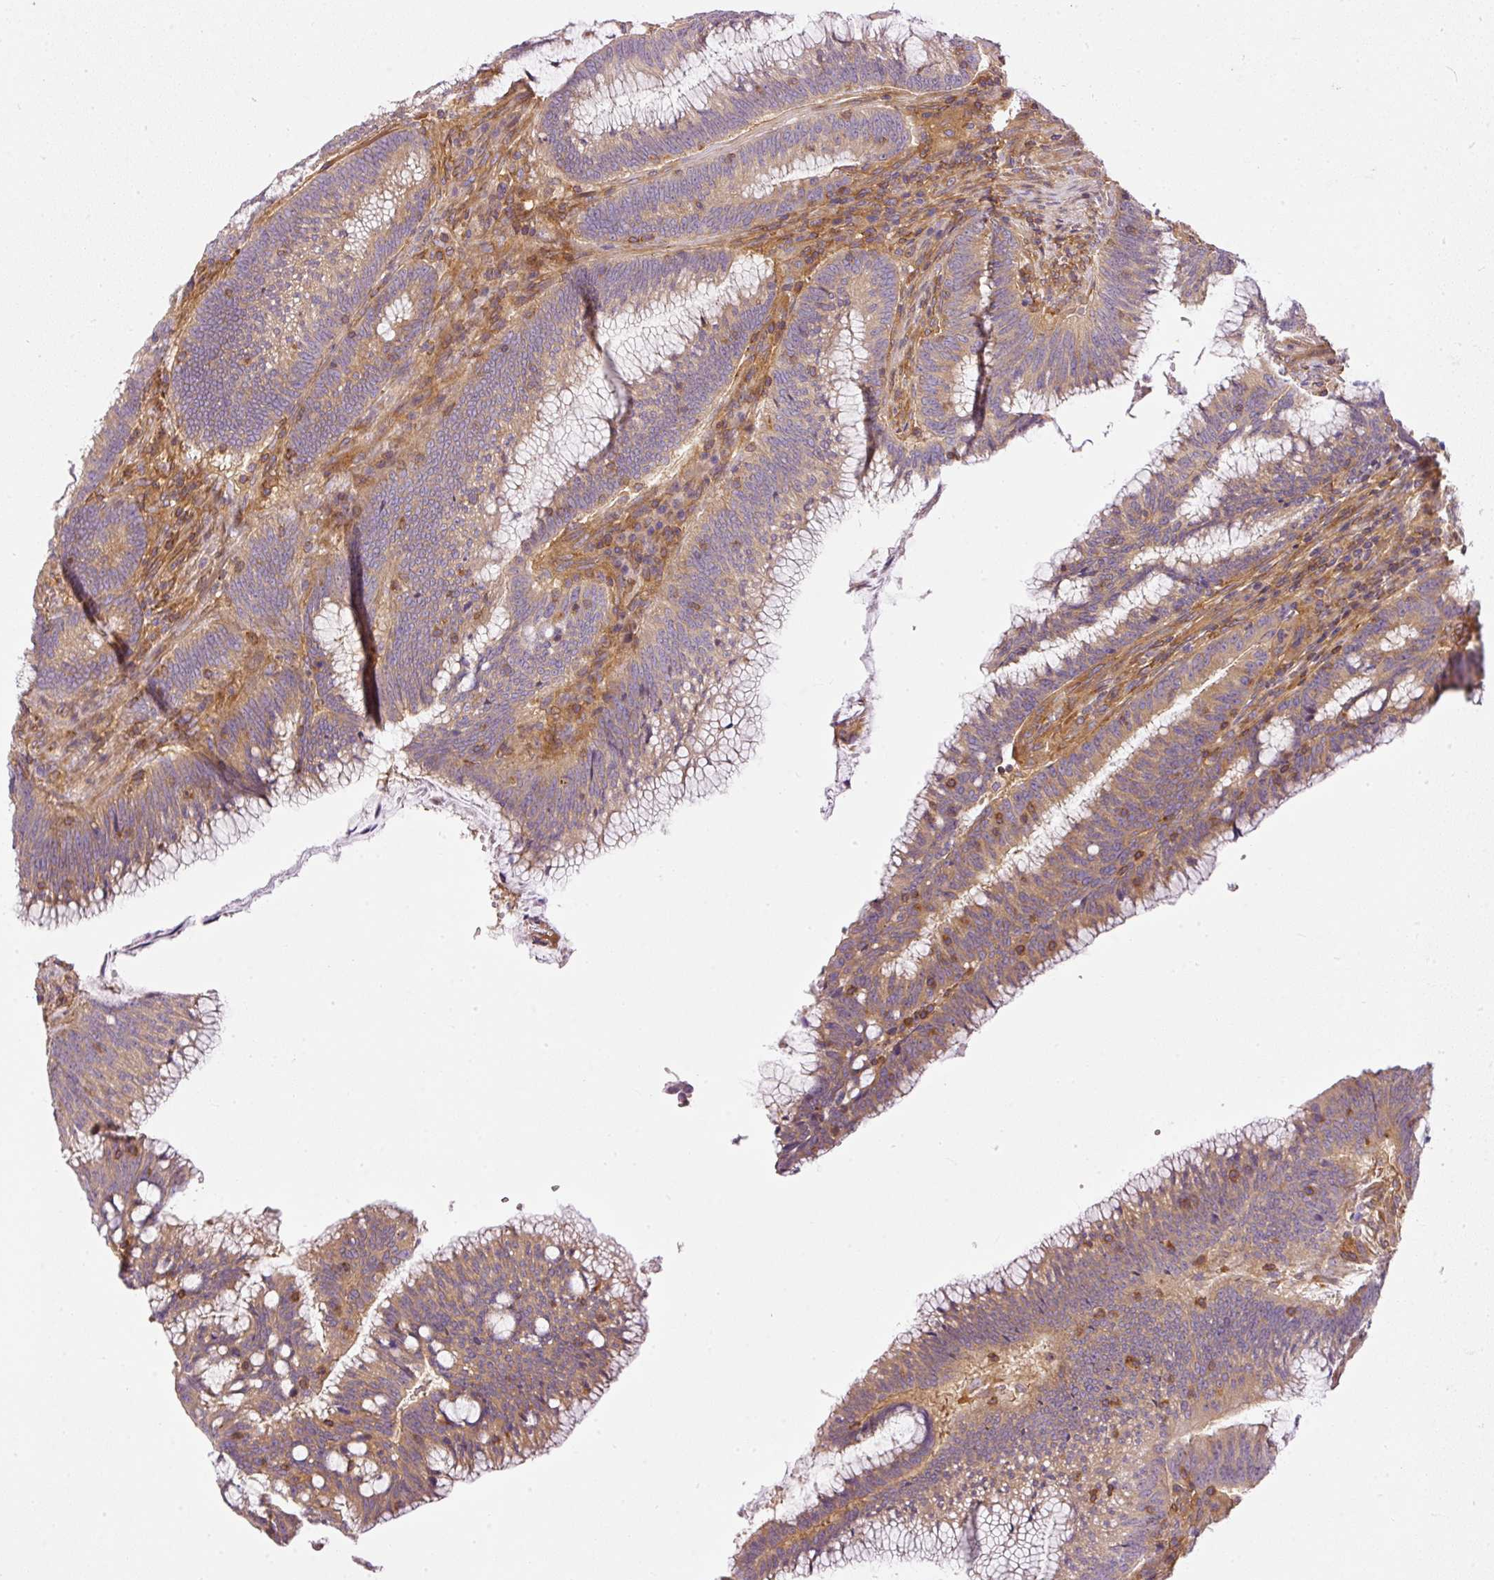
{"staining": {"intensity": "weak", "quantity": "25%-75%", "location": "cytoplasmic/membranous"}, "tissue": "colorectal cancer", "cell_type": "Tumor cells", "image_type": "cancer", "snomed": [{"axis": "morphology", "description": "Adenocarcinoma, NOS"}, {"axis": "topography", "description": "Rectum"}], "caption": "Immunohistochemistry (IHC) histopathology image of neoplastic tissue: colorectal adenocarcinoma stained using immunohistochemistry (IHC) exhibits low levels of weak protein expression localized specifically in the cytoplasmic/membranous of tumor cells, appearing as a cytoplasmic/membranous brown color.", "gene": "TBC1D2B", "patient": {"sex": "female", "age": 77}}